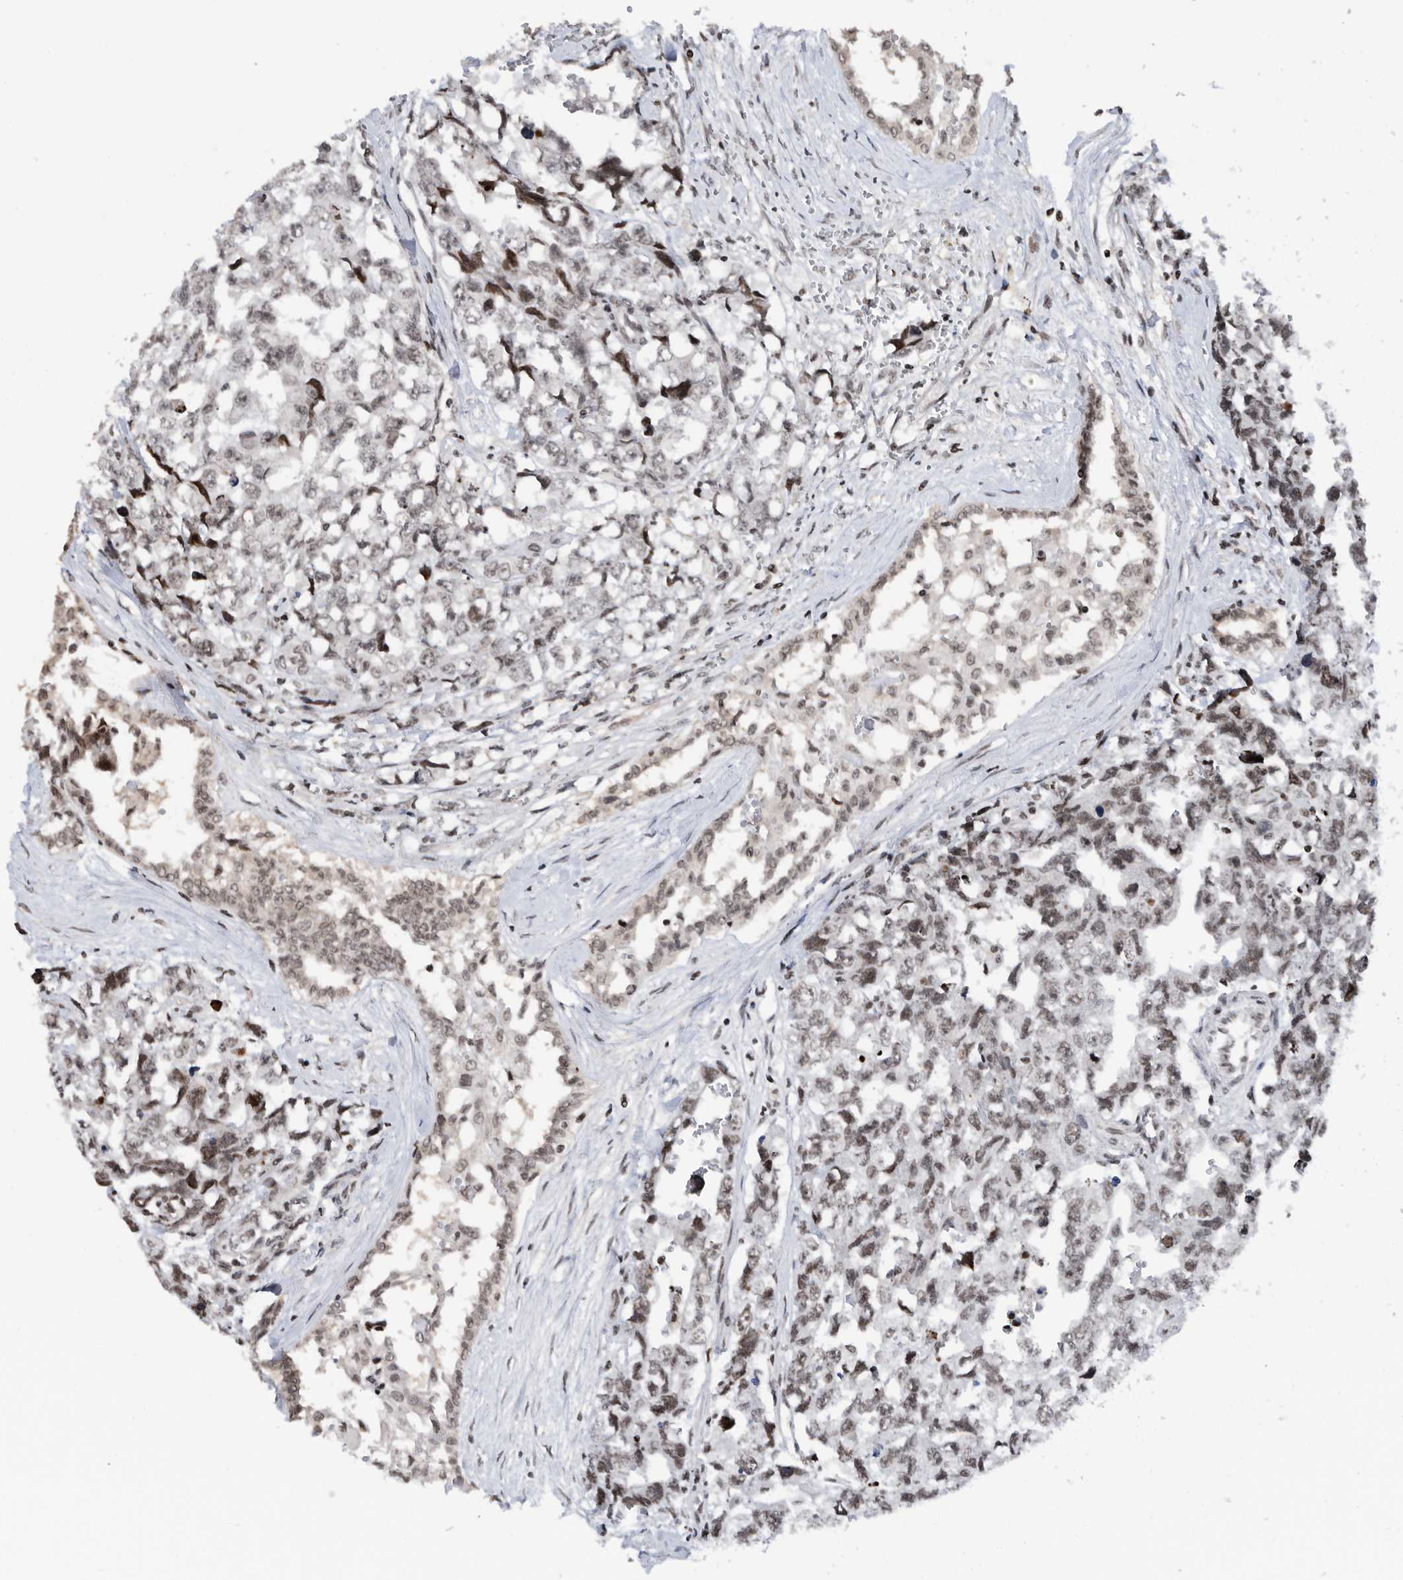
{"staining": {"intensity": "weak", "quantity": ">75%", "location": "nuclear"}, "tissue": "testis cancer", "cell_type": "Tumor cells", "image_type": "cancer", "snomed": [{"axis": "morphology", "description": "Carcinoma, Embryonal, NOS"}, {"axis": "topography", "description": "Testis"}], "caption": "A low amount of weak nuclear expression is appreciated in about >75% of tumor cells in testis embryonal carcinoma tissue. The protein of interest is shown in brown color, while the nuclei are stained blue.", "gene": "SNRNP48", "patient": {"sex": "male", "age": 31}}